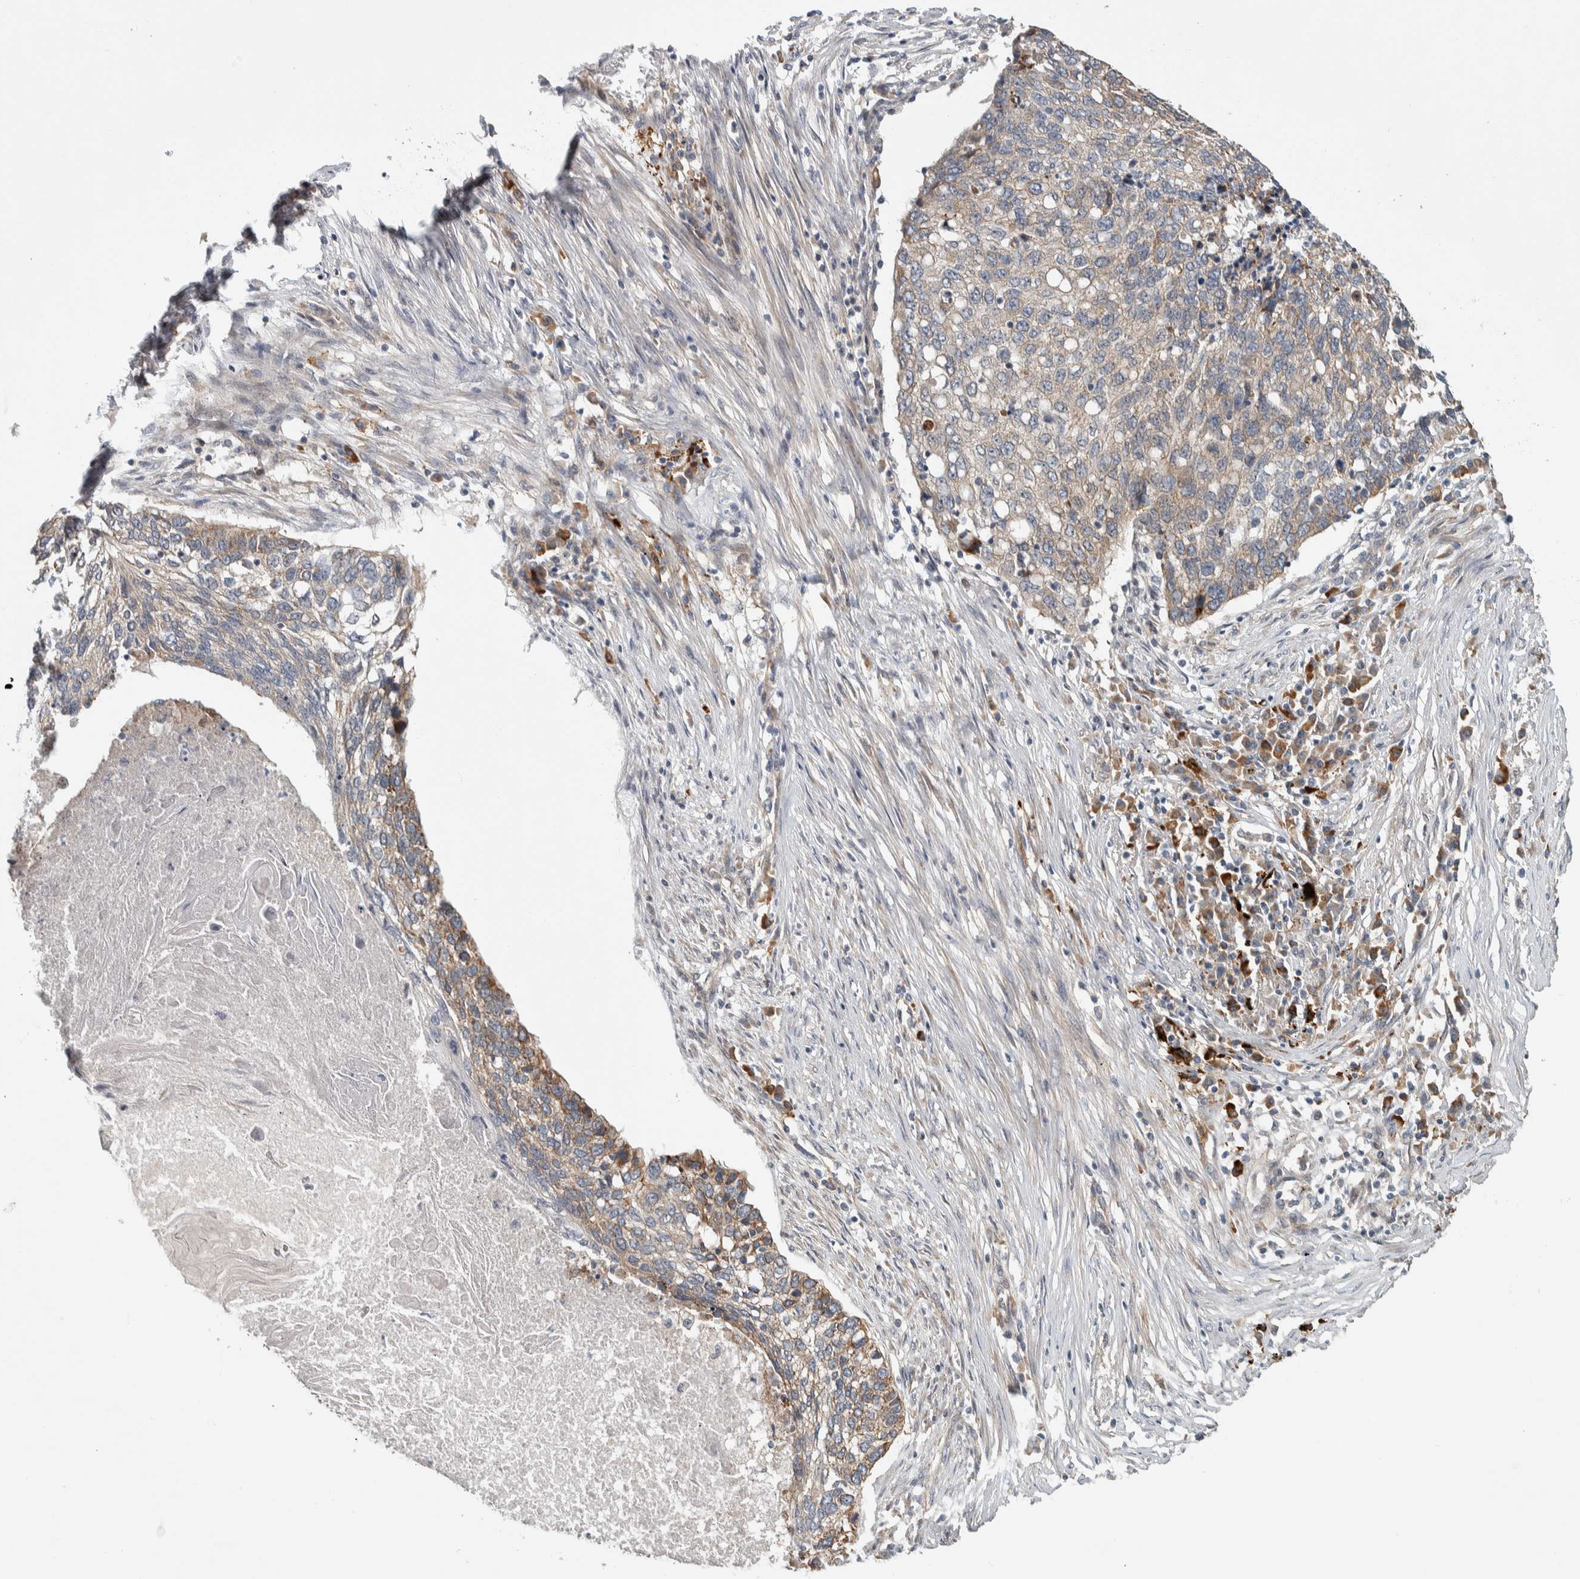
{"staining": {"intensity": "weak", "quantity": "25%-75%", "location": "cytoplasmic/membranous"}, "tissue": "lung cancer", "cell_type": "Tumor cells", "image_type": "cancer", "snomed": [{"axis": "morphology", "description": "Squamous cell carcinoma, NOS"}, {"axis": "topography", "description": "Lung"}], "caption": "This micrograph shows immunohistochemistry (IHC) staining of human lung squamous cell carcinoma, with low weak cytoplasmic/membranous expression in approximately 25%-75% of tumor cells.", "gene": "TBC1D31", "patient": {"sex": "female", "age": 63}}